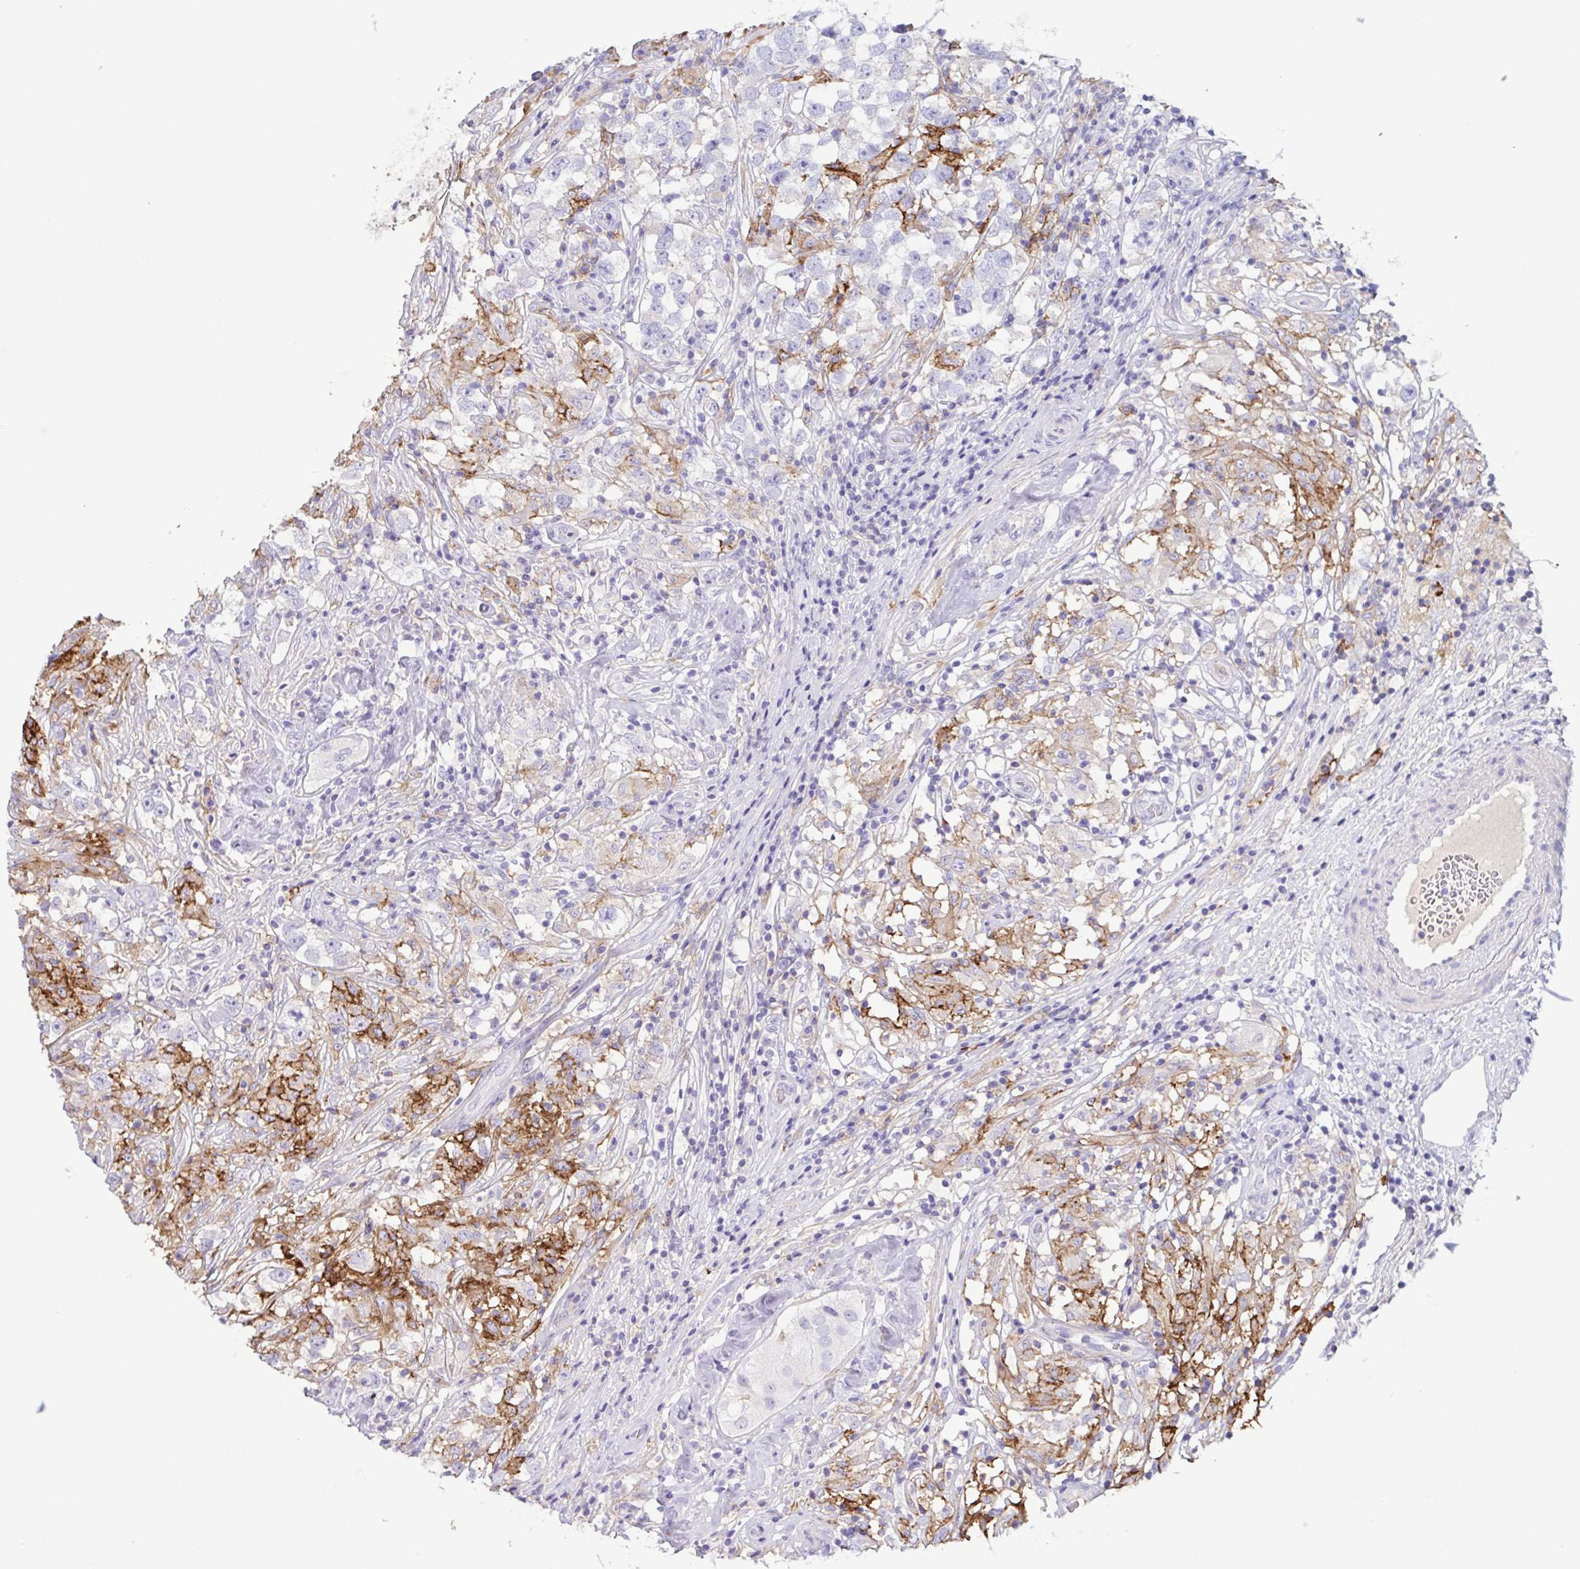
{"staining": {"intensity": "negative", "quantity": "none", "location": "none"}, "tissue": "testis cancer", "cell_type": "Tumor cells", "image_type": "cancer", "snomed": [{"axis": "morphology", "description": "Seminoma, NOS"}, {"axis": "topography", "description": "Testis"}], "caption": "Tumor cells show no significant positivity in testis cancer (seminoma).", "gene": "MARCO", "patient": {"sex": "male", "age": 46}}